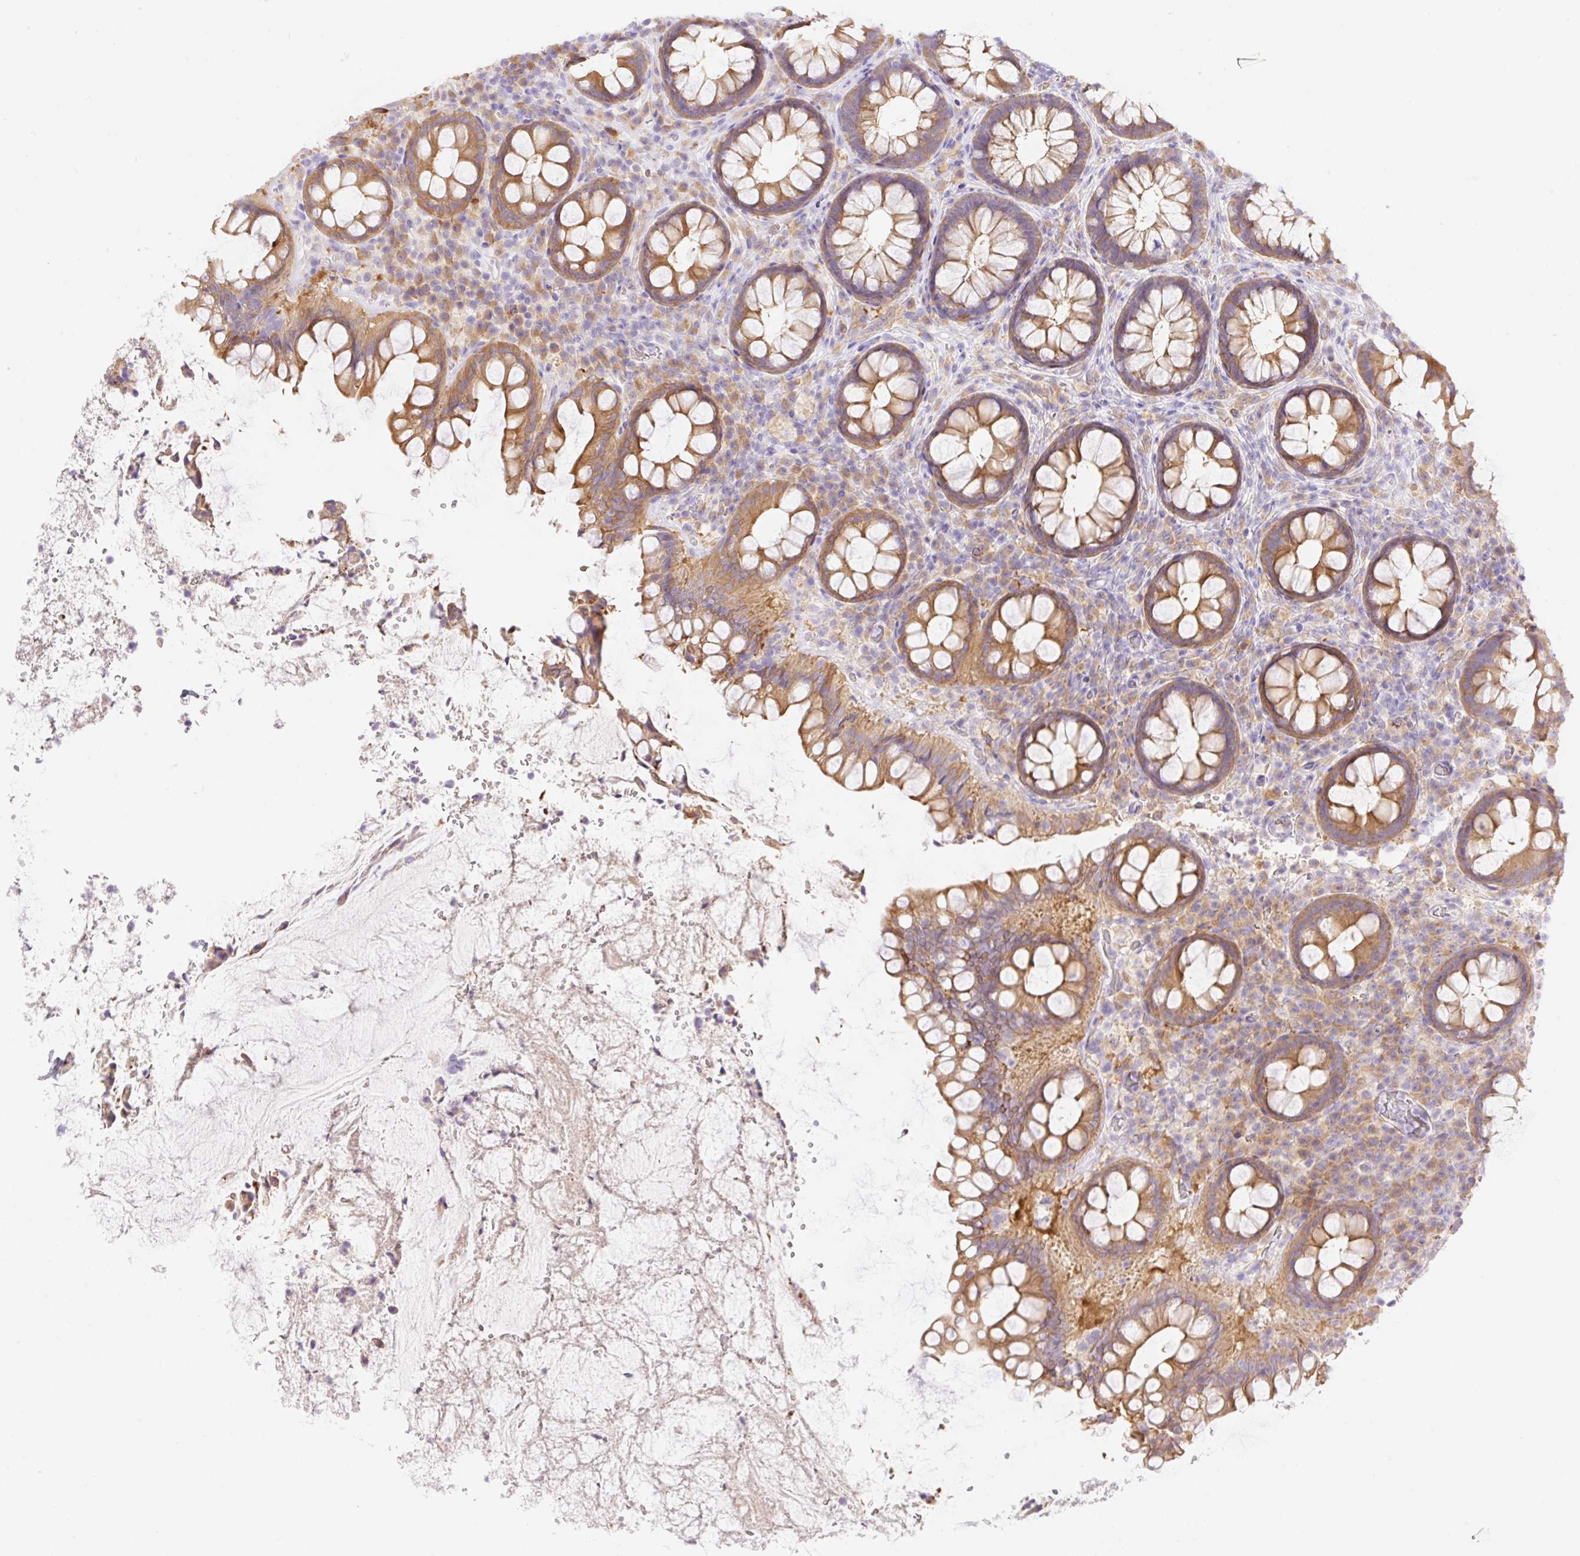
{"staining": {"intensity": "moderate", "quantity": ">75%", "location": "cytoplasmic/membranous"}, "tissue": "rectum", "cell_type": "Glandular cells", "image_type": "normal", "snomed": [{"axis": "morphology", "description": "Normal tissue, NOS"}, {"axis": "topography", "description": "Rectum"}], "caption": "Glandular cells display medium levels of moderate cytoplasmic/membranous staining in about >75% of cells in unremarkable rectum.", "gene": "DENND5A", "patient": {"sex": "female", "age": 69}}